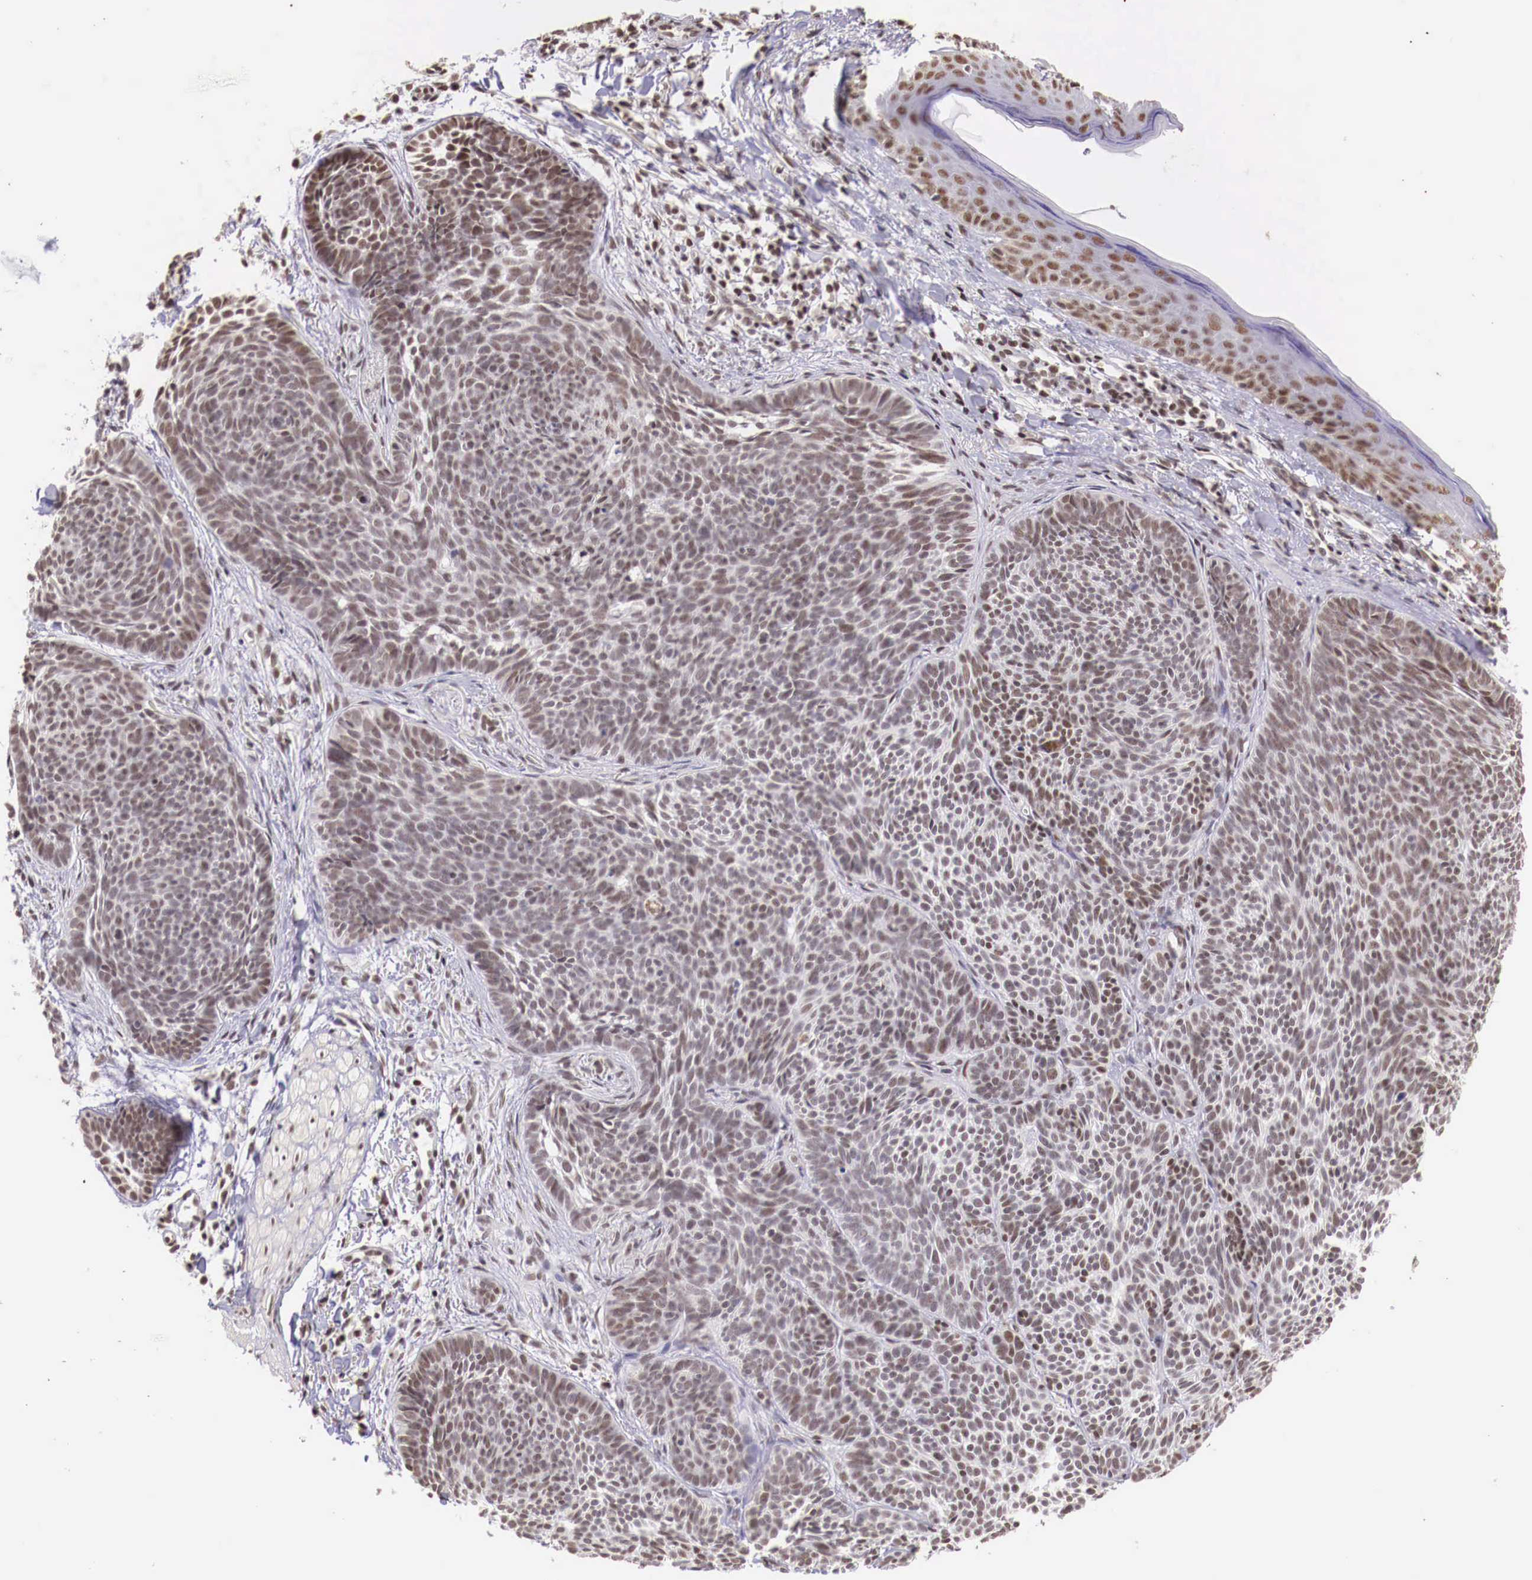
{"staining": {"intensity": "weak", "quantity": "25%-75%", "location": "nuclear"}, "tissue": "skin cancer", "cell_type": "Tumor cells", "image_type": "cancer", "snomed": [{"axis": "morphology", "description": "Basal cell carcinoma"}, {"axis": "topography", "description": "Skin"}], "caption": "Tumor cells demonstrate weak nuclear expression in approximately 25%-75% of cells in basal cell carcinoma (skin).", "gene": "SP1", "patient": {"sex": "female", "age": 62}}